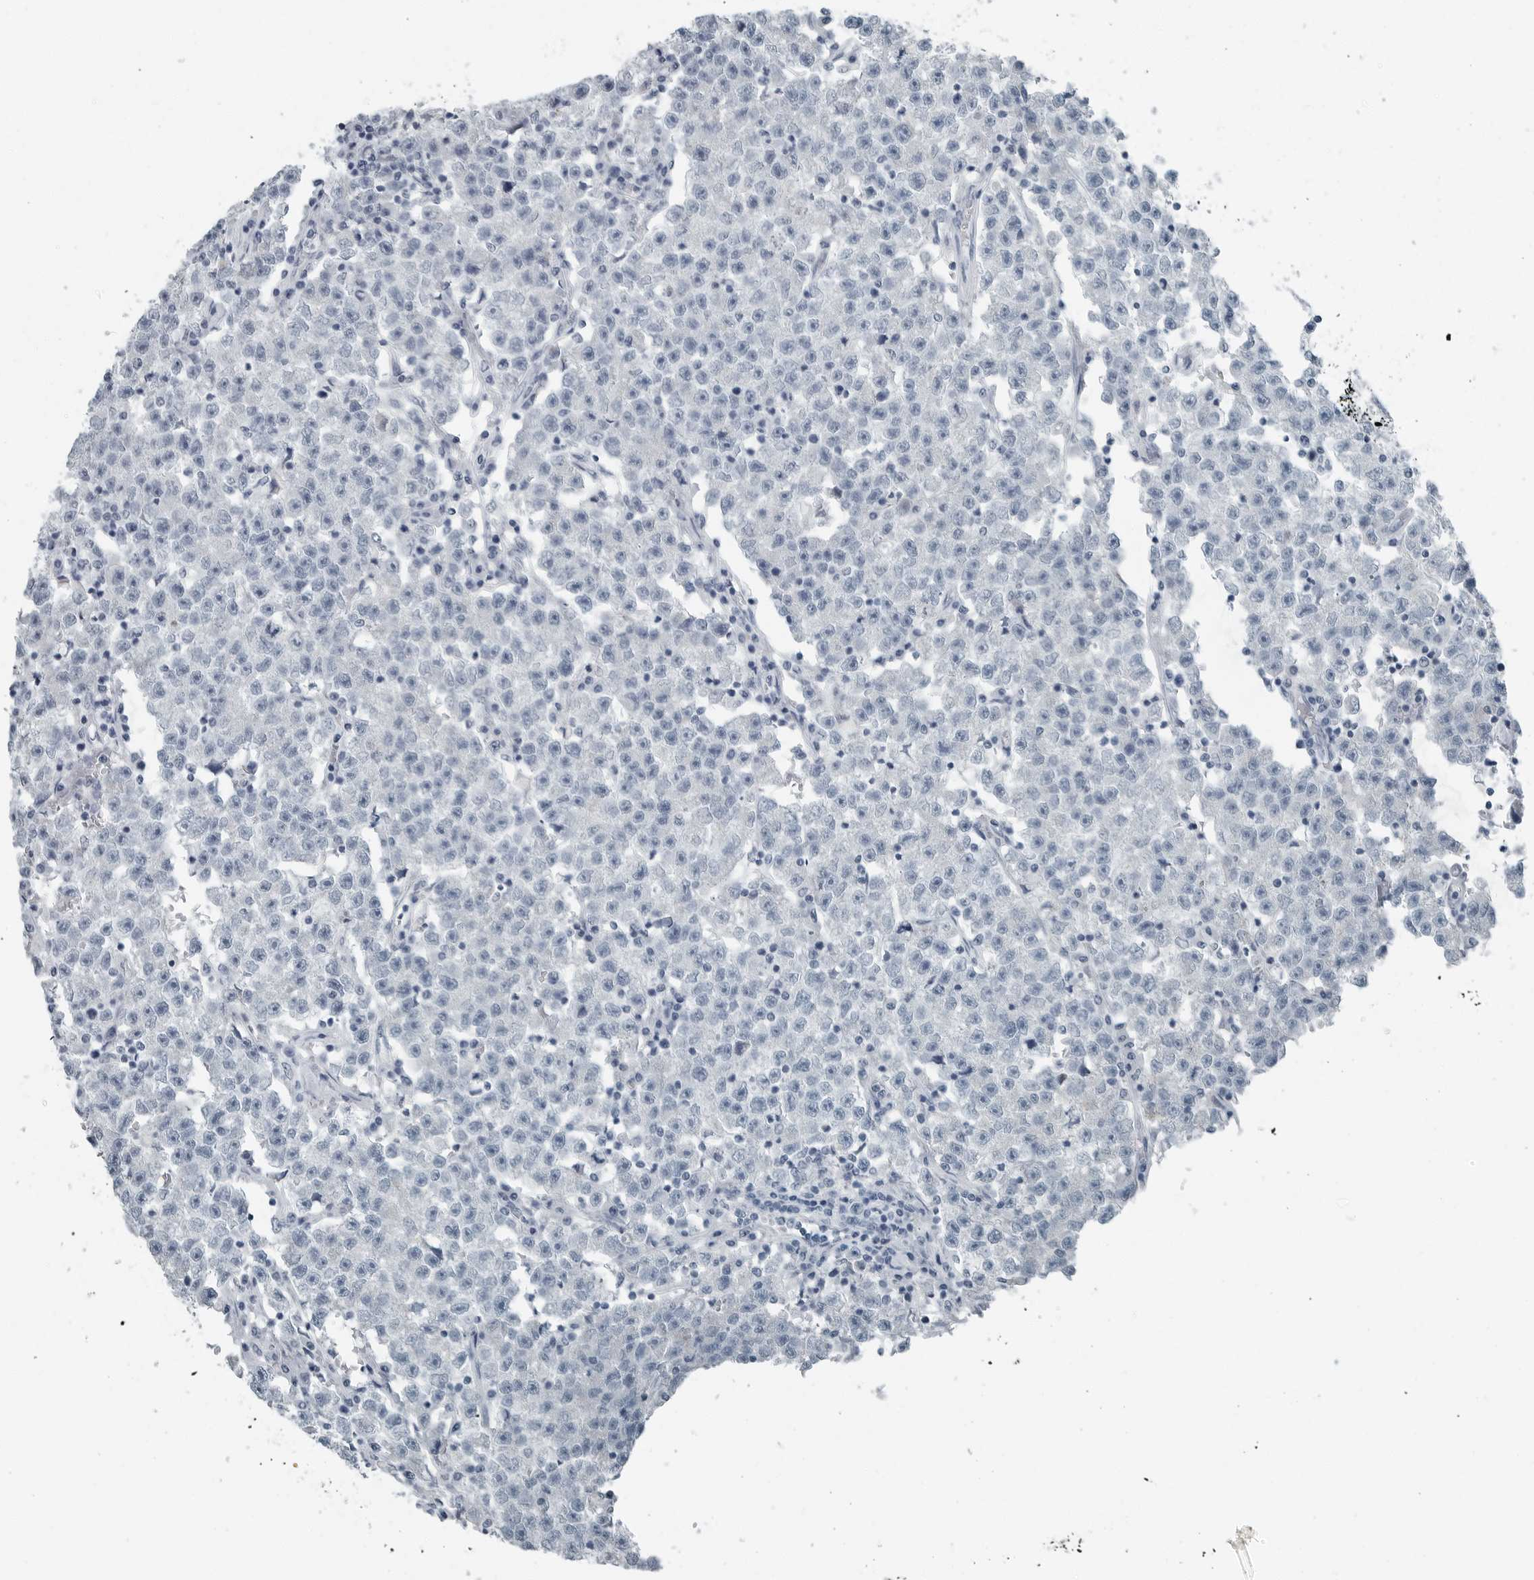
{"staining": {"intensity": "negative", "quantity": "none", "location": "none"}, "tissue": "testis cancer", "cell_type": "Tumor cells", "image_type": "cancer", "snomed": [{"axis": "morphology", "description": "Seminoma, NOS"}, {"axis": "topography", "description": "Testis"}], "caption": "This is an immunohistochemistry (IHC) image of human testis cancer (seminoma). There is no positivity in tumor cells.", "gene": "ZPBP2", "patient": {"sex": "male", "age": 22}}